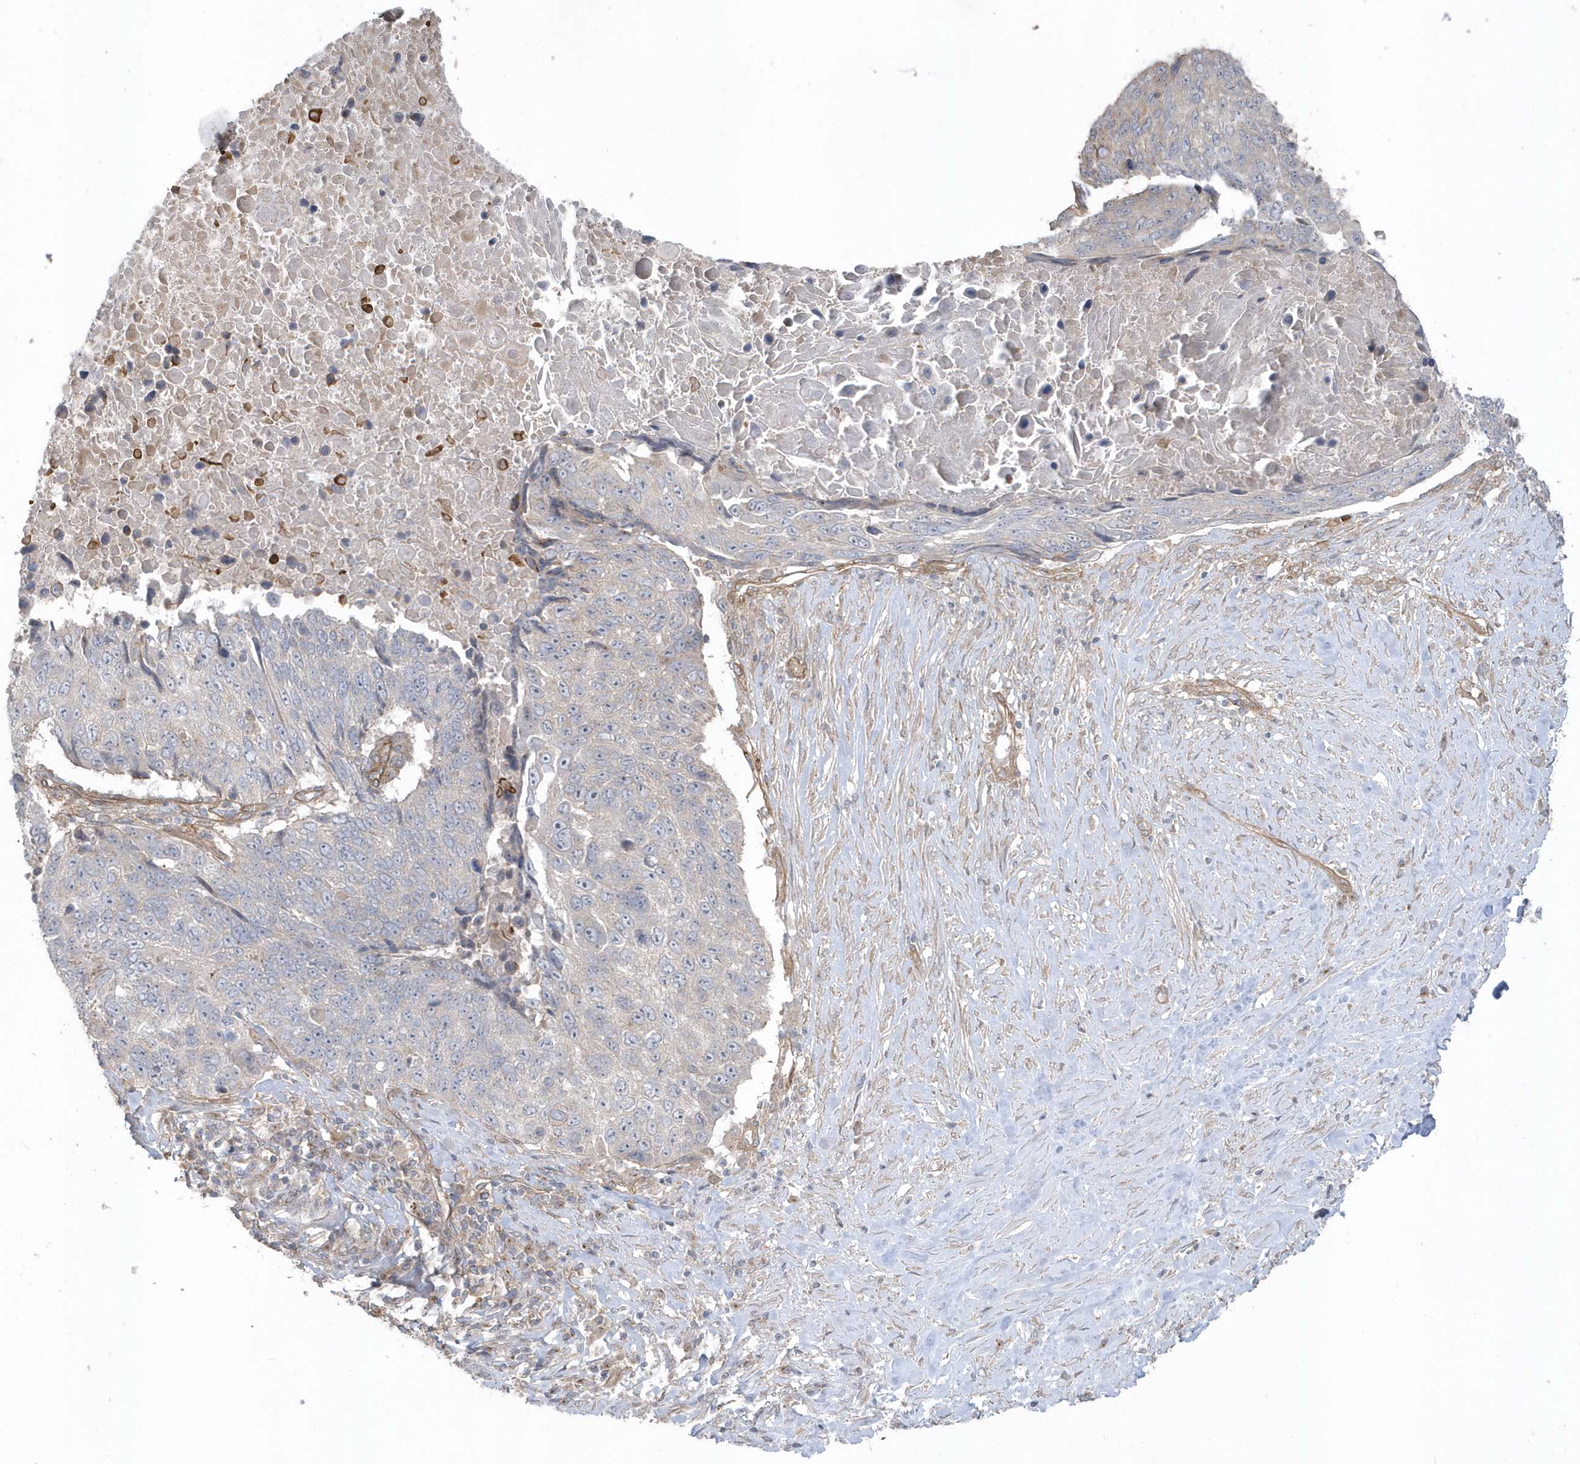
{"staining": {"intensity": "negative", "quantity": "none", "location": "none"}, "tissue": "lung cancer", "cell_type": "Tumor cells", "image_type": "cancer", "snomed": [{"axis": "morphology", "description": "Squamous cell carcinoma, NOS"}, {"axis": "topography", "description": "Lung"}], "caption": "Image shows no significant protein positivity in tumor cells of squamous cell carcinoma (lung).", "gene": "ACTR1A", "patient": {"sex": "male", "age": 66}}